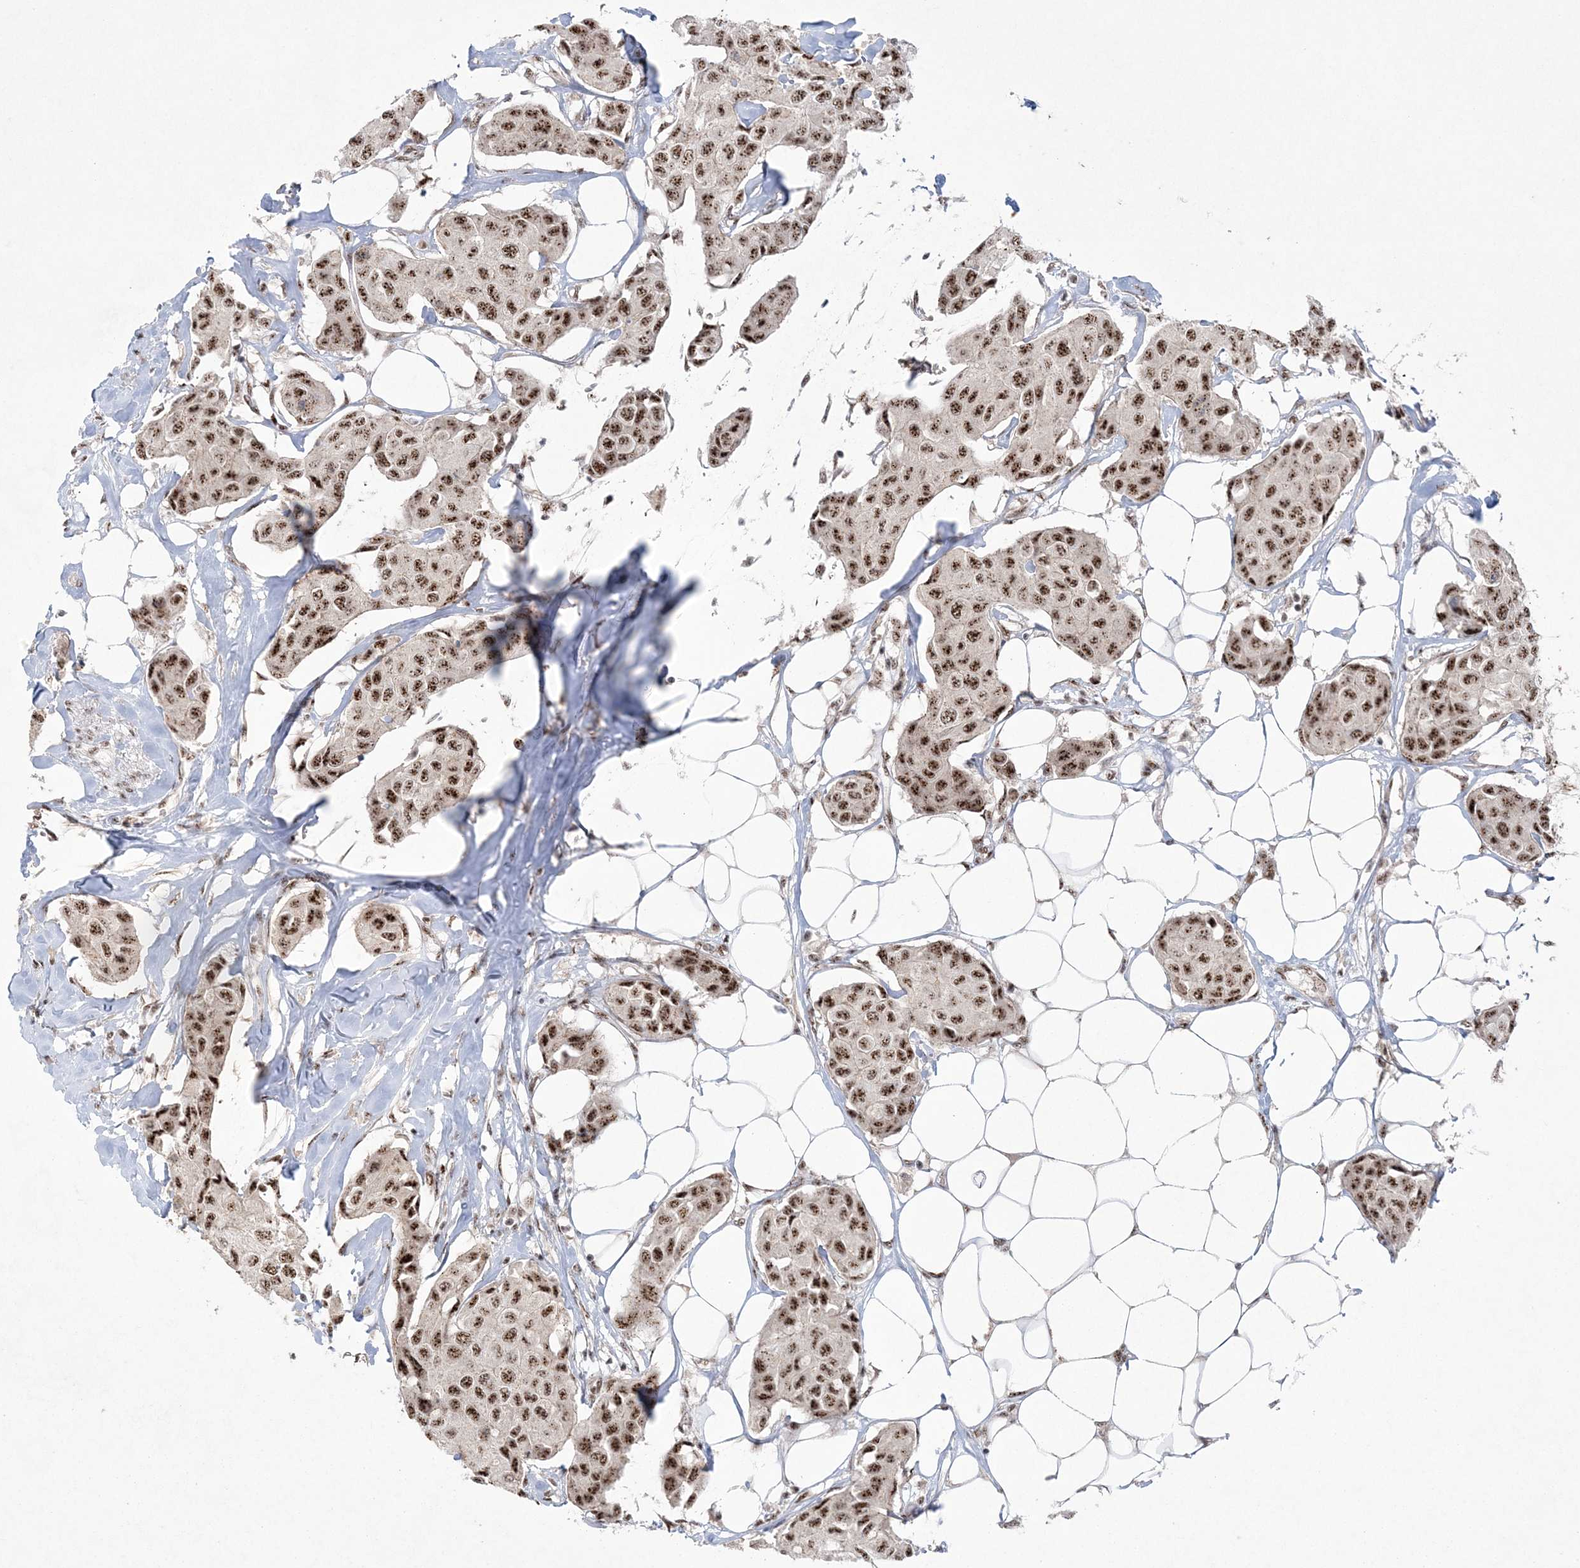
{"staining": {"intensity": "moderate", "quantity": ">75%", "location": "nuclear"}, "tissue": "breast cancer", "cell_type": "Tumor cells", "image_type": "cancer", "snomed": [{"axis": "morphology", "description": "Duct carcinoma"}, {"axis": "topography", "description": "Breast"}], "caption": "Tumor cells display moderate nuclear positivity in about >75% of cells in breast cancer (invasive ductal carcinoma). (Brightfield microscopy of DAB IHC at high magnification).", "gene": "KDM6B", "patient": {"sex": "female", "age": 80}}